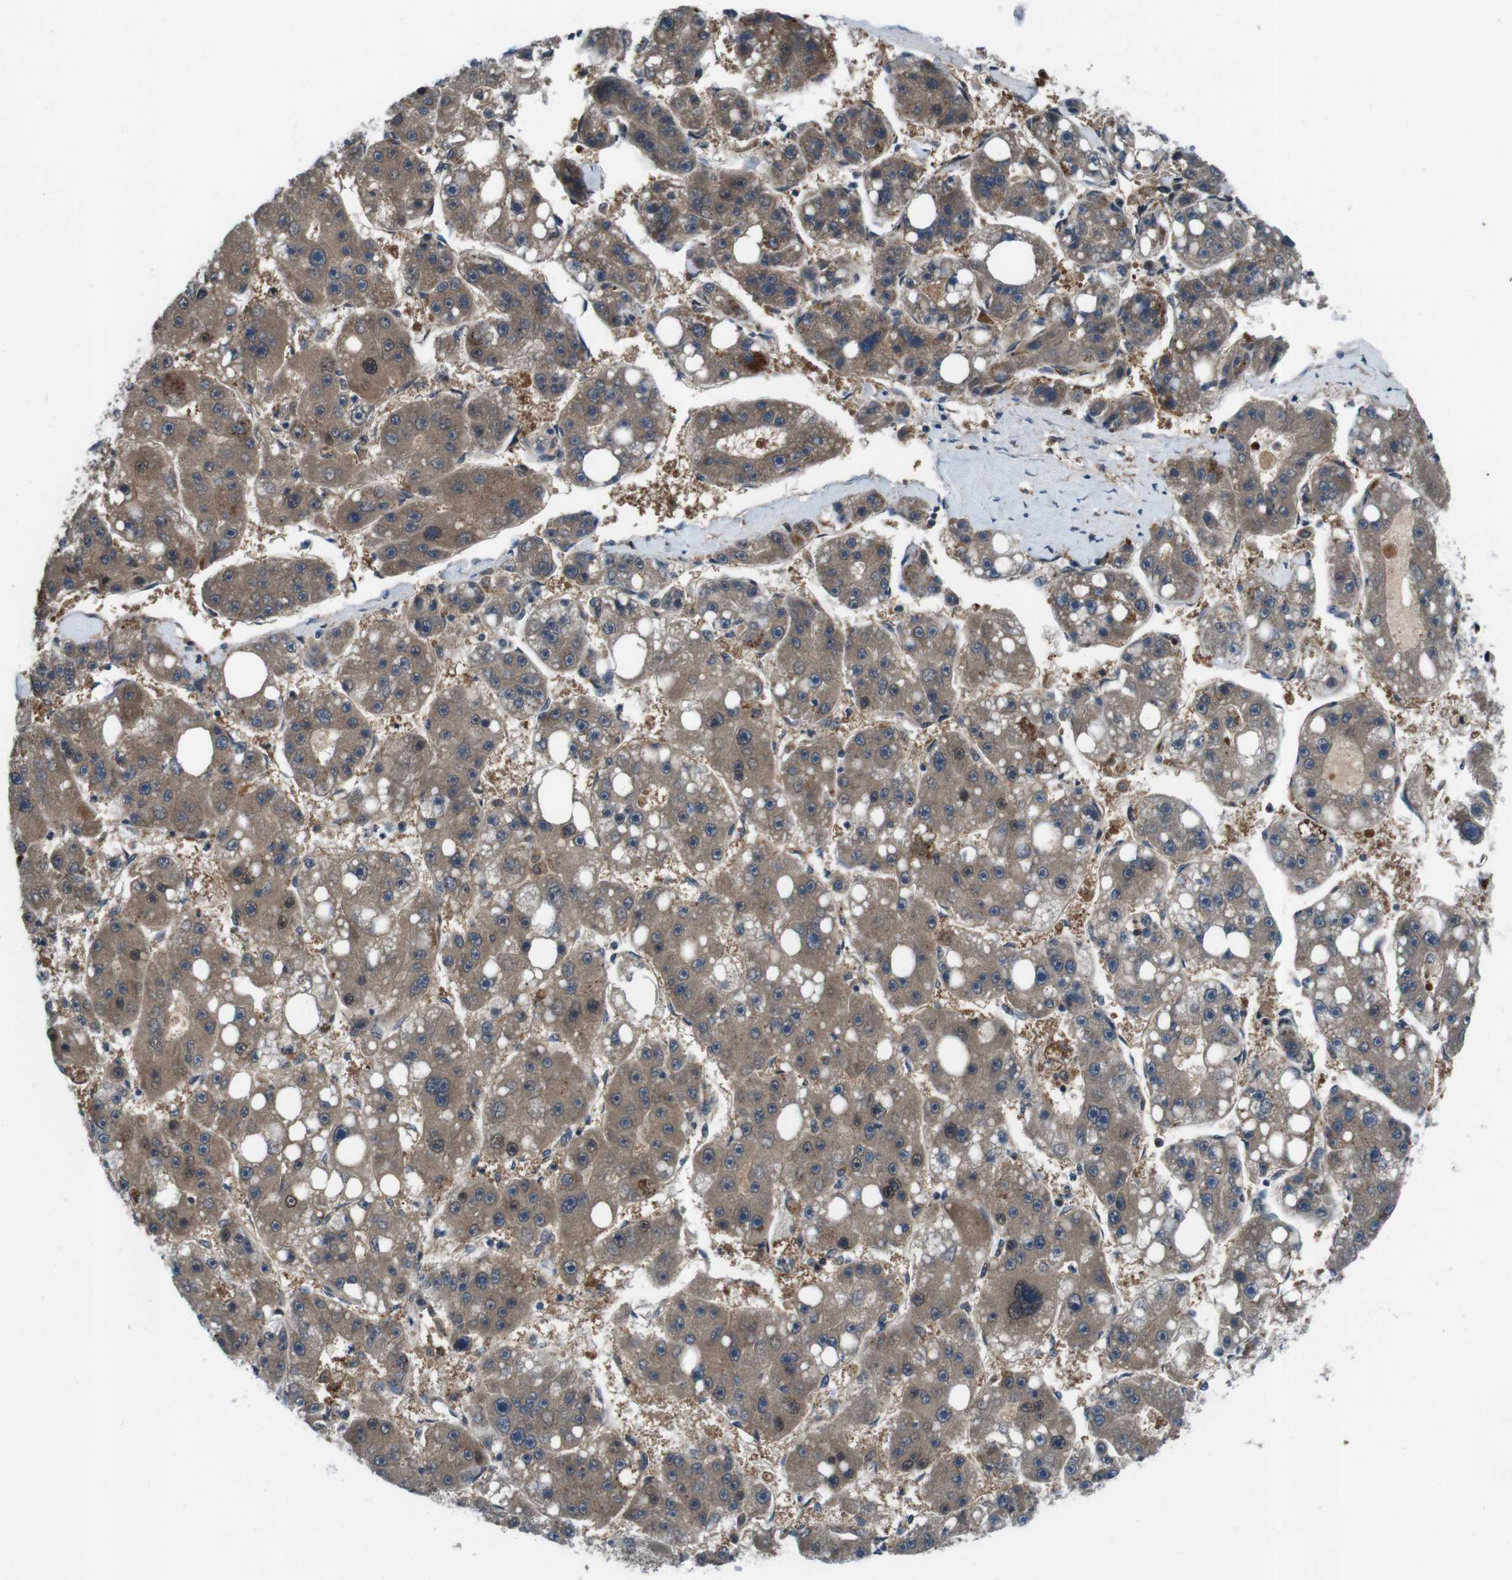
{"staining": {"intensity": "moderate", "quantity": ">75%", "location": "cytoplasmic/membranous,nuclear"}, "tissue": "liver cancer", "cell_type": "Tumor cells", "image_type": "cancer", "snomed": [{"axis": "morphology", "description": "Carcinoma, Hepatocellular, NOS"}, {"axis": "topography", "description": "Liver"}], "caption": "This is a photomicrograph of IHC staining of liver cancer (hepatocellular carcinoma), which shows moderate expression in the cytoplasmic/membranous and nuclear of tumor cells.", "gene": "LRP5", "patient": {"sex": "female", "age": 61}}